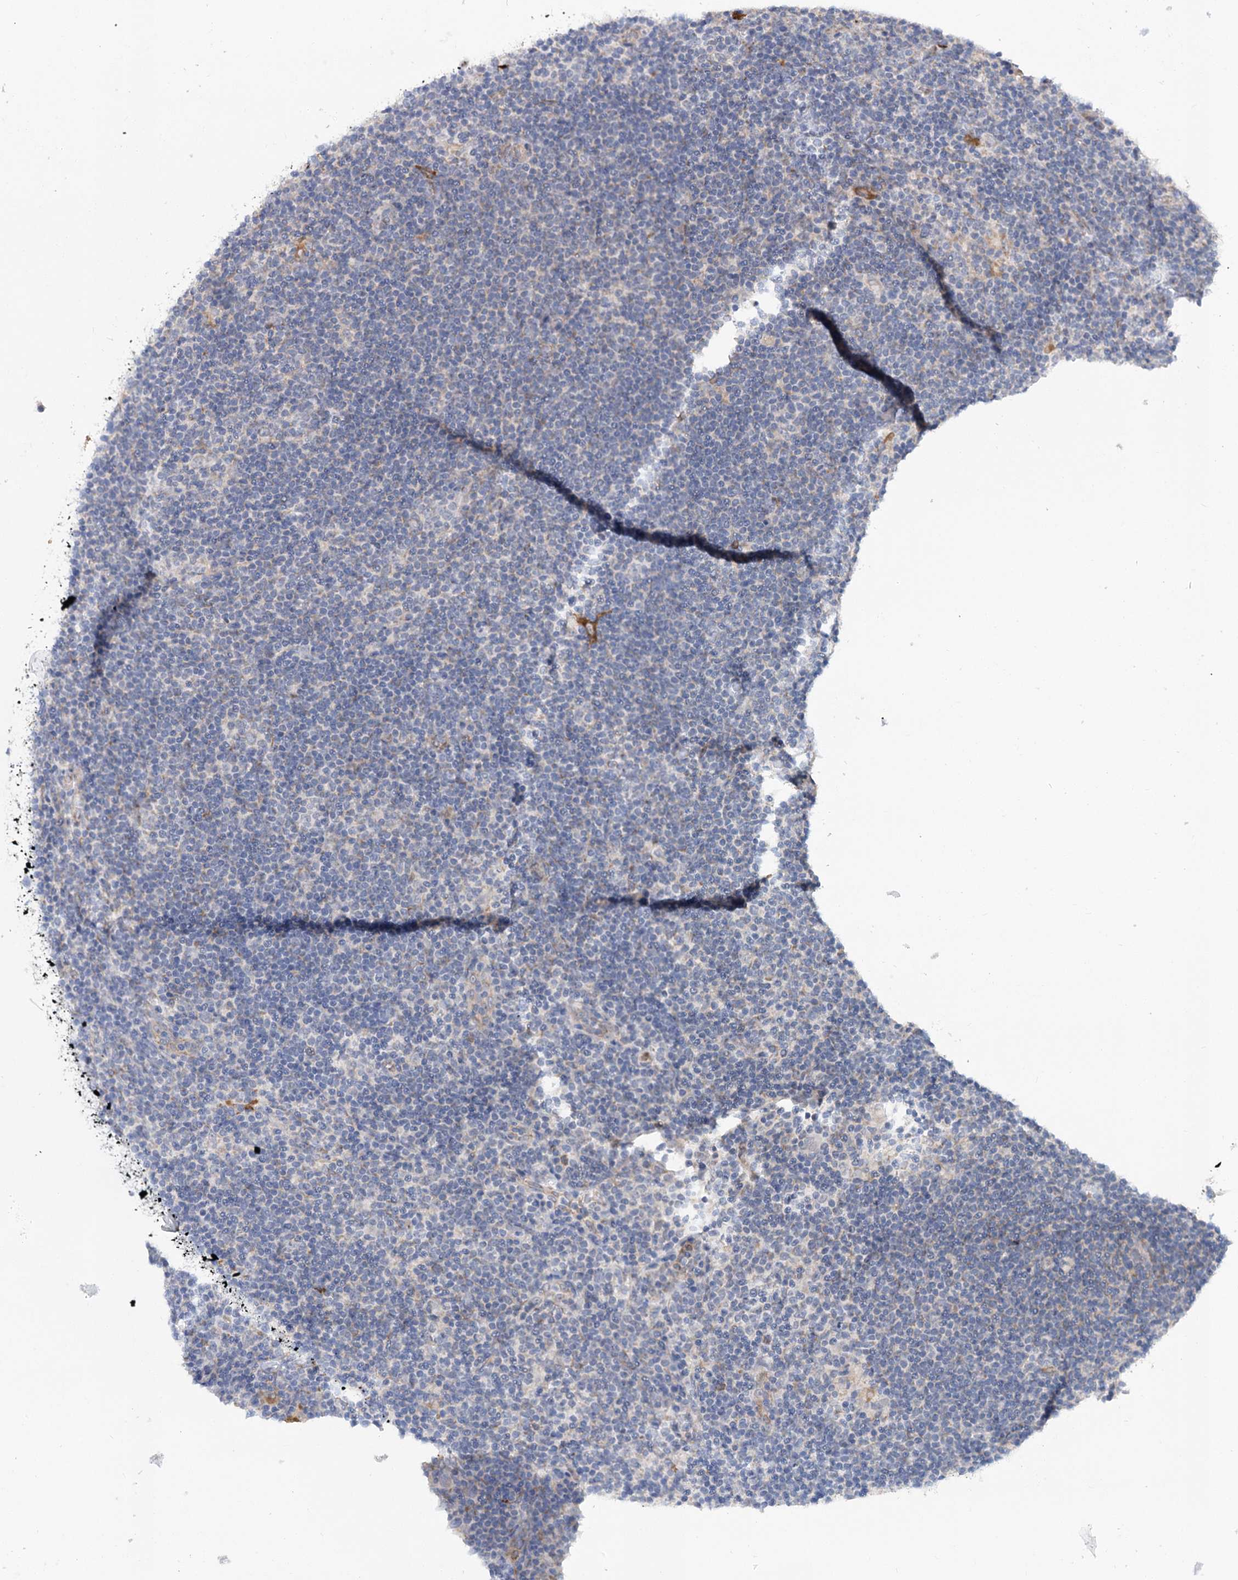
{"staining": {"intensity": "negative", "quantity": "none", "location": "none"}, "tissue": "lymphoma", "cell_type": "Tumor cells", "image_type": "cancer", "snomed": [{"axis": "morphology", "description": "Hodgkin's disease, NOS"}, {"axis": "topography", "description": "Lymph node"}], "caption": "The histopathology image shows no significant positivity in tumor cells of lymphoma.", "gene": "CIB4", "patient": {"sex": "female", "age": 57}}